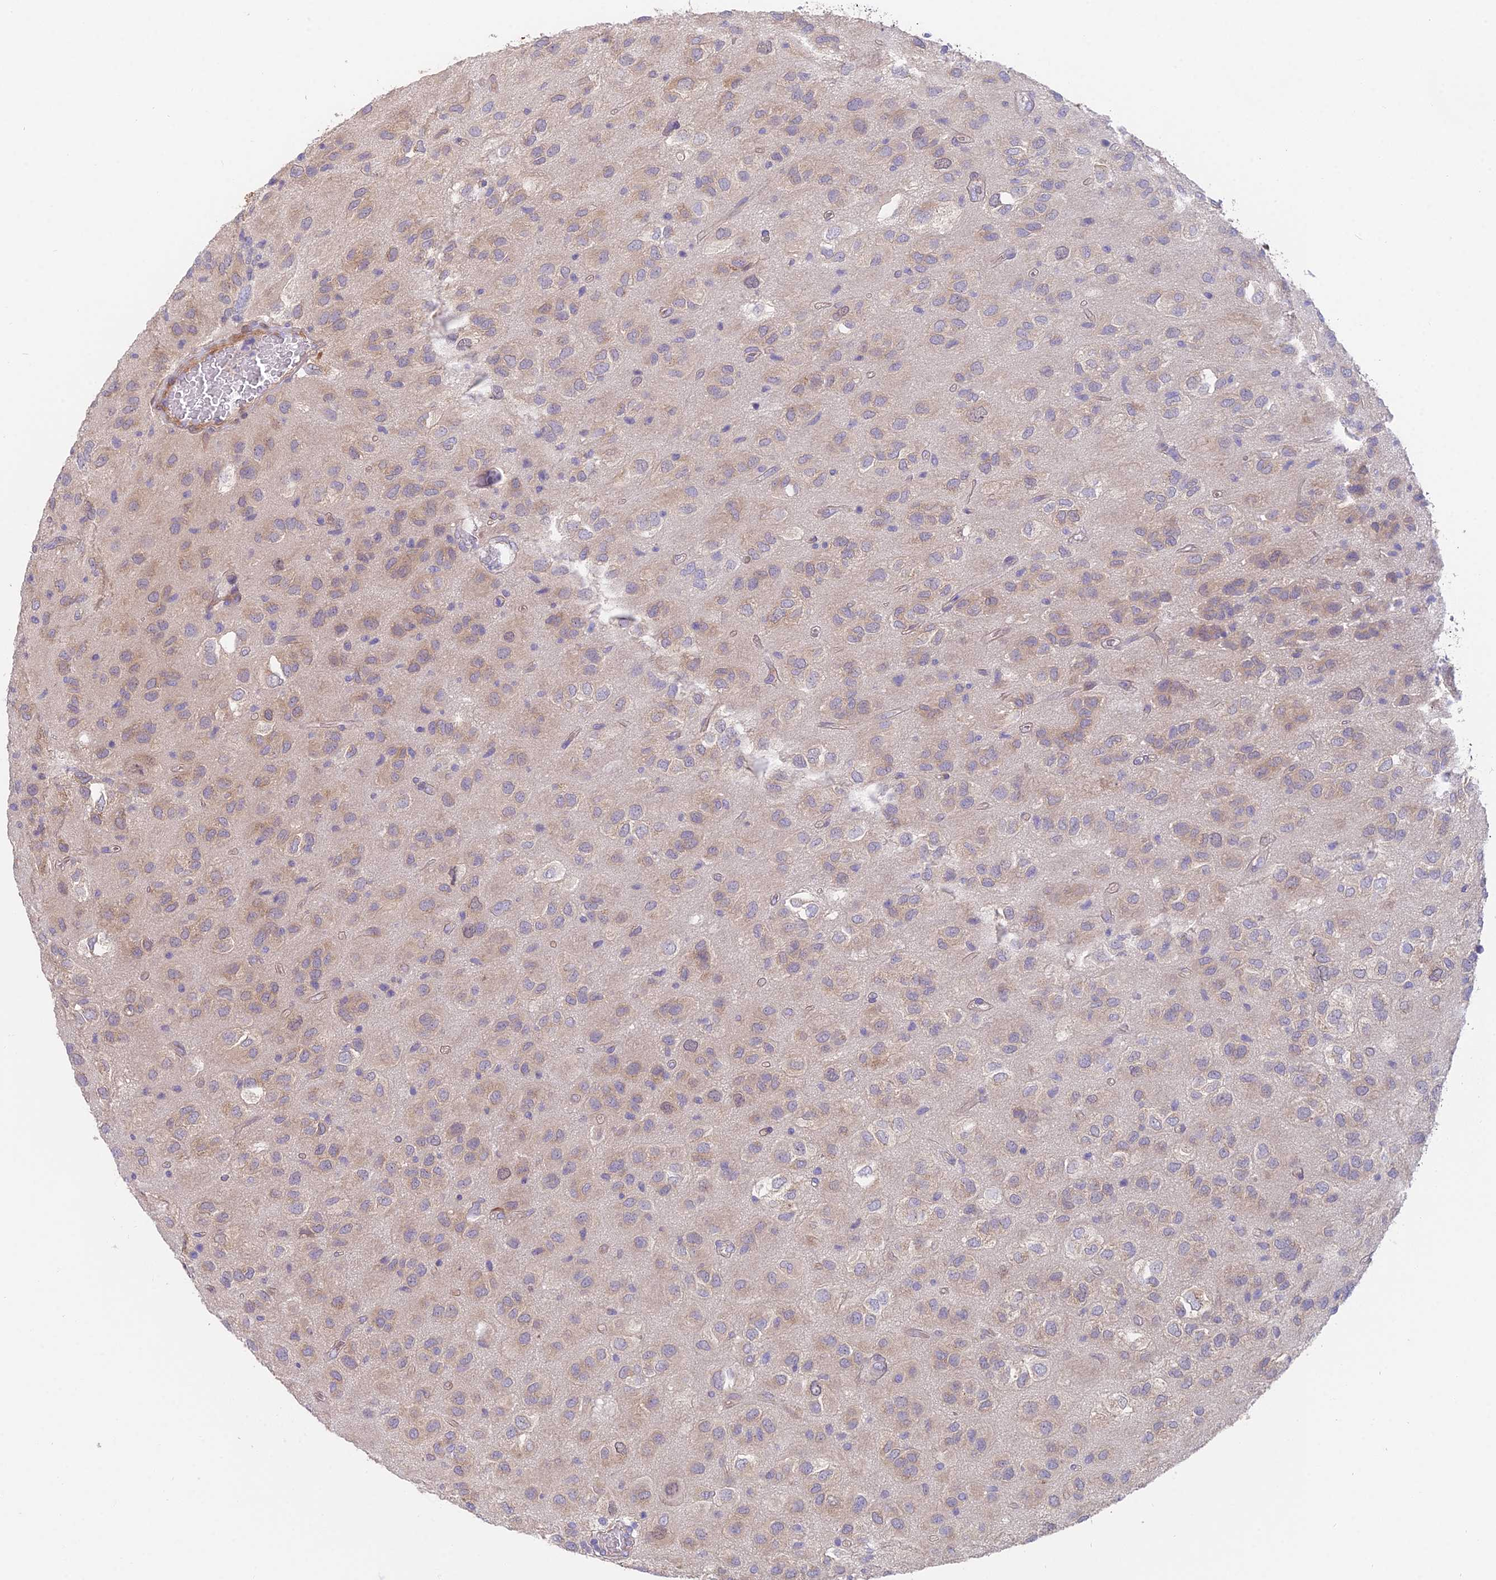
{"staining": {"intensity": "weak", "quantity": "25%-75%", "location": "cytoplasmic/membranous"}, "tissue": "glioma", "cell_type": "Tumor cells", "image_type": "cancer", "snomed": [{"axis": "morphology", "description": "Glioma, malignant, Low grade"}, {"axis": "topography", "description": "Brain"}], "caption": "Immunohistochemical staining of human glioma exhibits low levels of weak cytoplasmic/membranous positivity in approximately 25%-75% of tumor cells. Nuclei are stained in blue.", "gene": "FAM168B", "patient": {"sex": "male", "age": 66}}